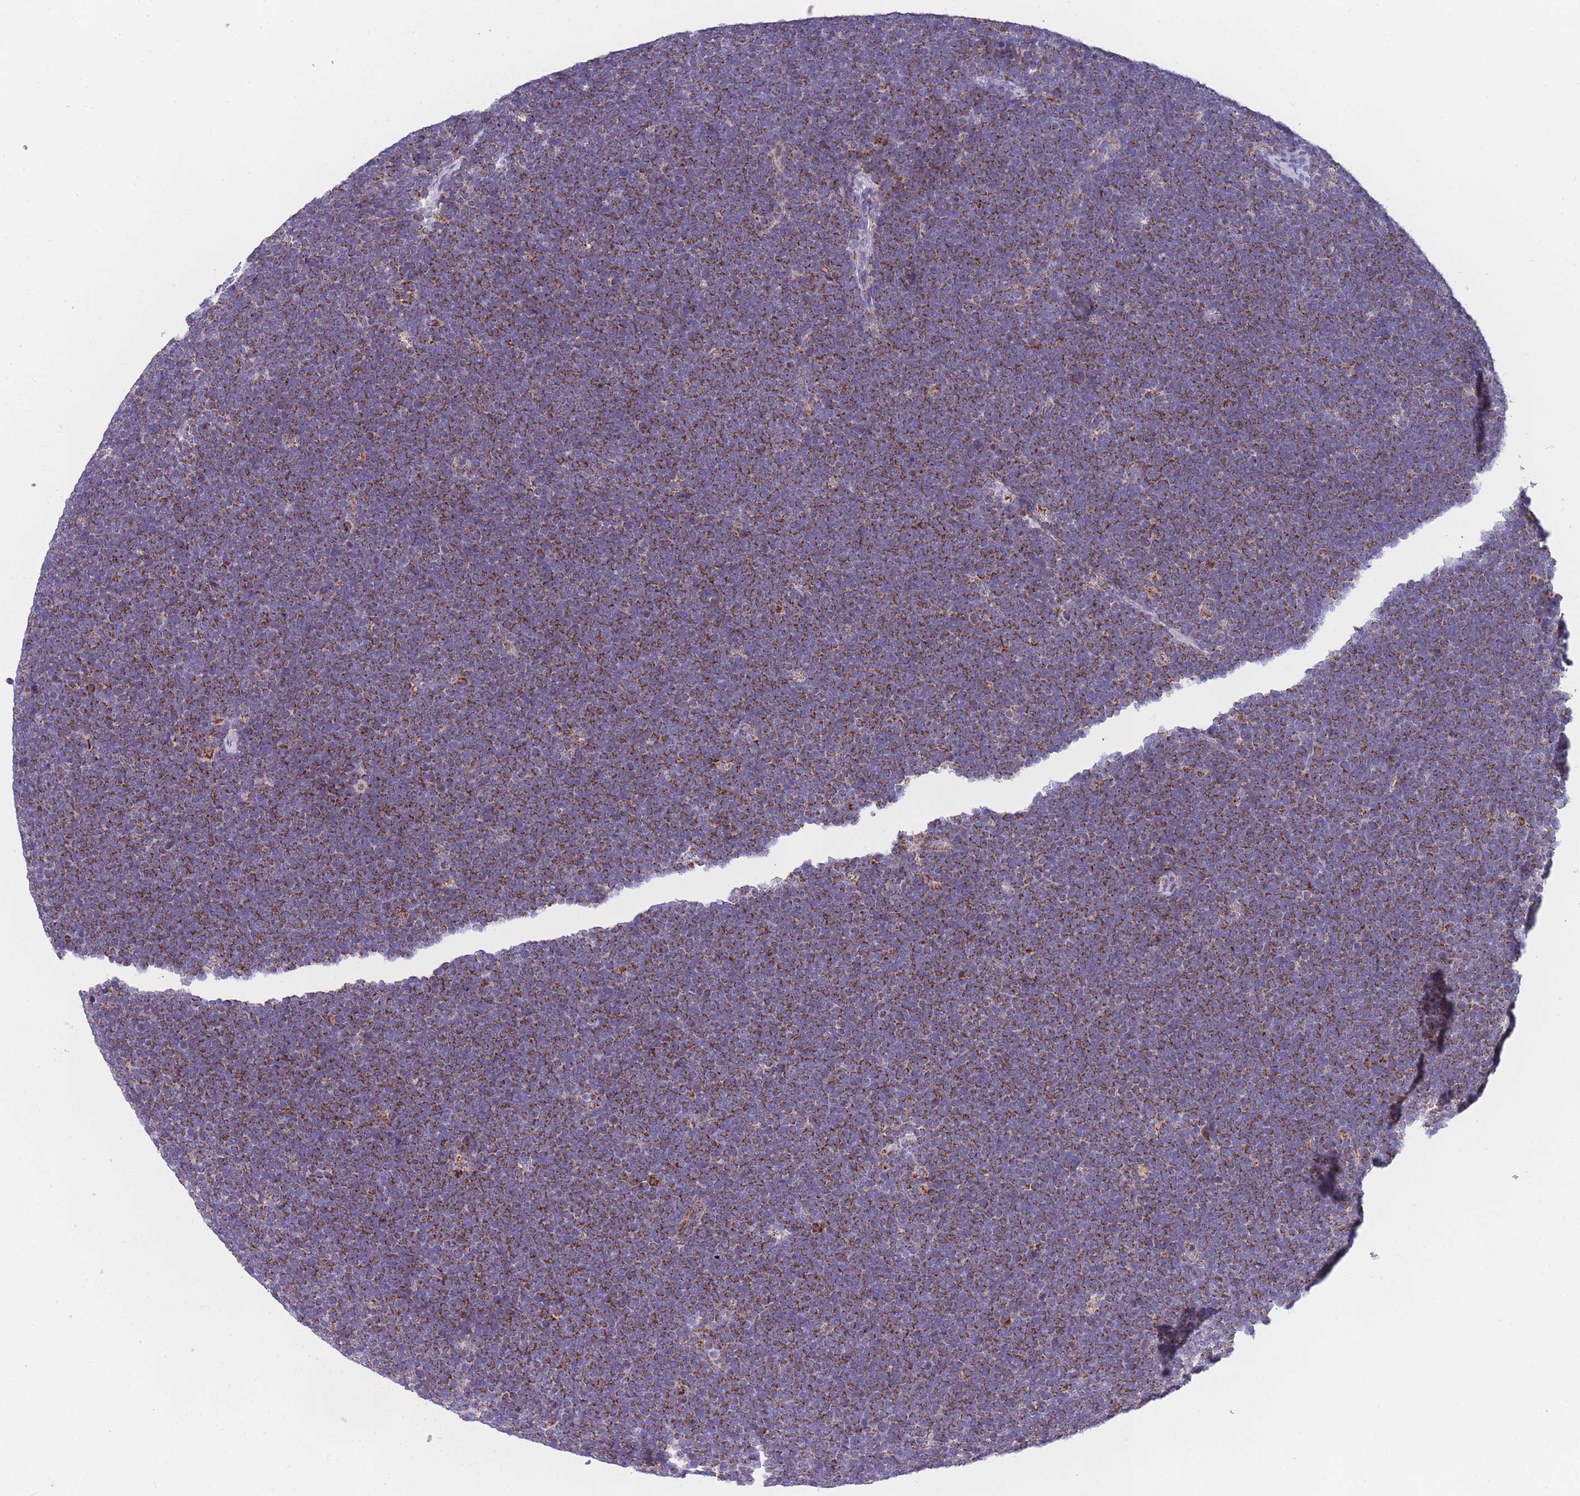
{"staining": {"intensity": "moderate", "quantity": ">75%", "location": "cytoplasmic/membranous"}, "tissue": "lymphoma", "cell_type": "Tumor cells", "image_type": "cancer", "snomed": [{"axis": "morphology", "description": "Malignant lymphoma, non-Hodgkin's type, High grade"}, {"axis": "topography", "description": "Lymph node"}], "caption": "Protein expression analysis of human lymphoma reveals moderate cytoplasmic/membranous staining in about >75% of tumor cells.", "gene": "MRPS11", "patient": {"sex": "male", "age": 13}}